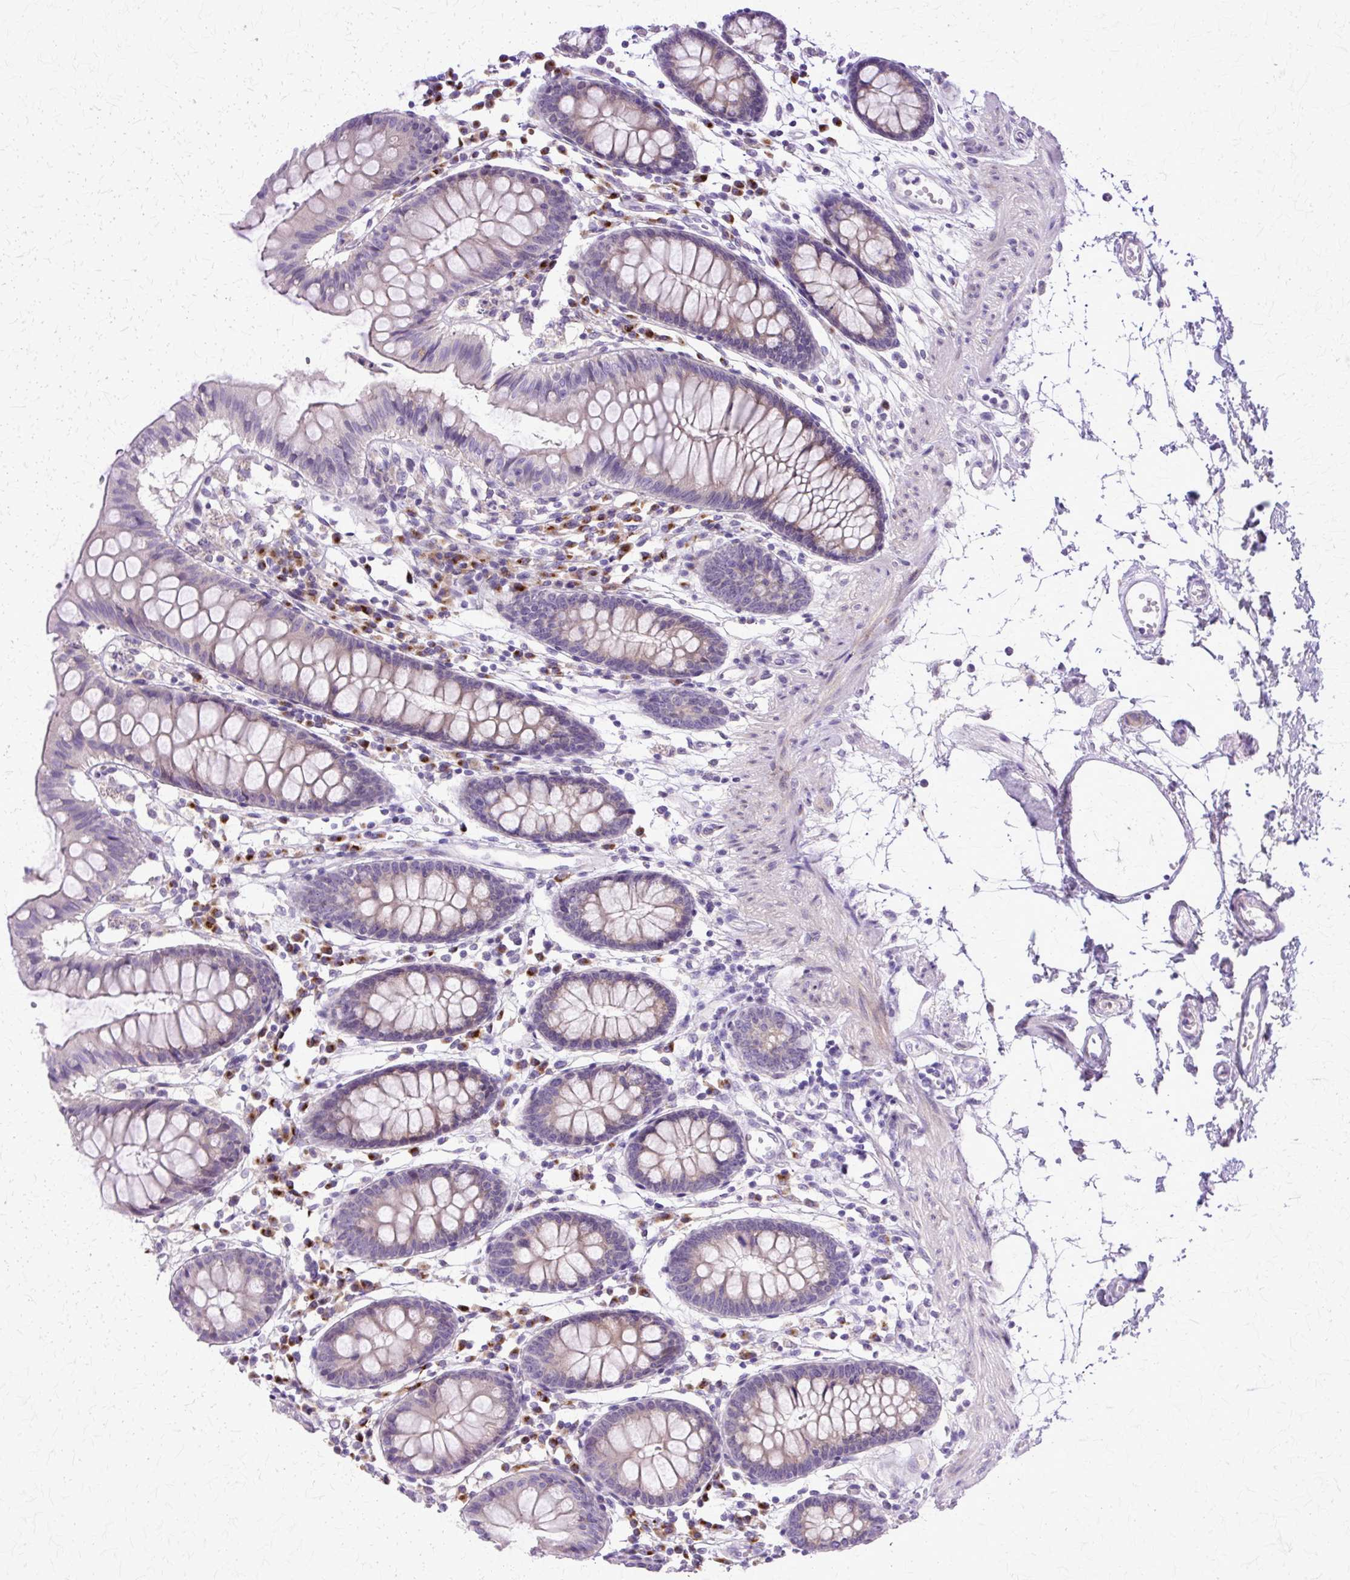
{"staining": {"intensity": "negative", "quantity": "none", "location": "none"}, "tissue": "colon", "cell_type": "Endothelial cells", "image_type": "normal", "snomed": [{"axis": "morphology", "description": "Normal tissue, NOS"}, {"axis": "topography", "description": "Colon"}], "caption": "A high-resolution image shows immunohistochemistry staining of unremarkable colon, which displays no significant staining in endothelial cells. (DAB (3,3'-diaminobenzidine) immunohistochemistry with hematoxylin counter stain).", "gene": "TBC1D3B", "patient": {"sex": "female", "age": 84}}